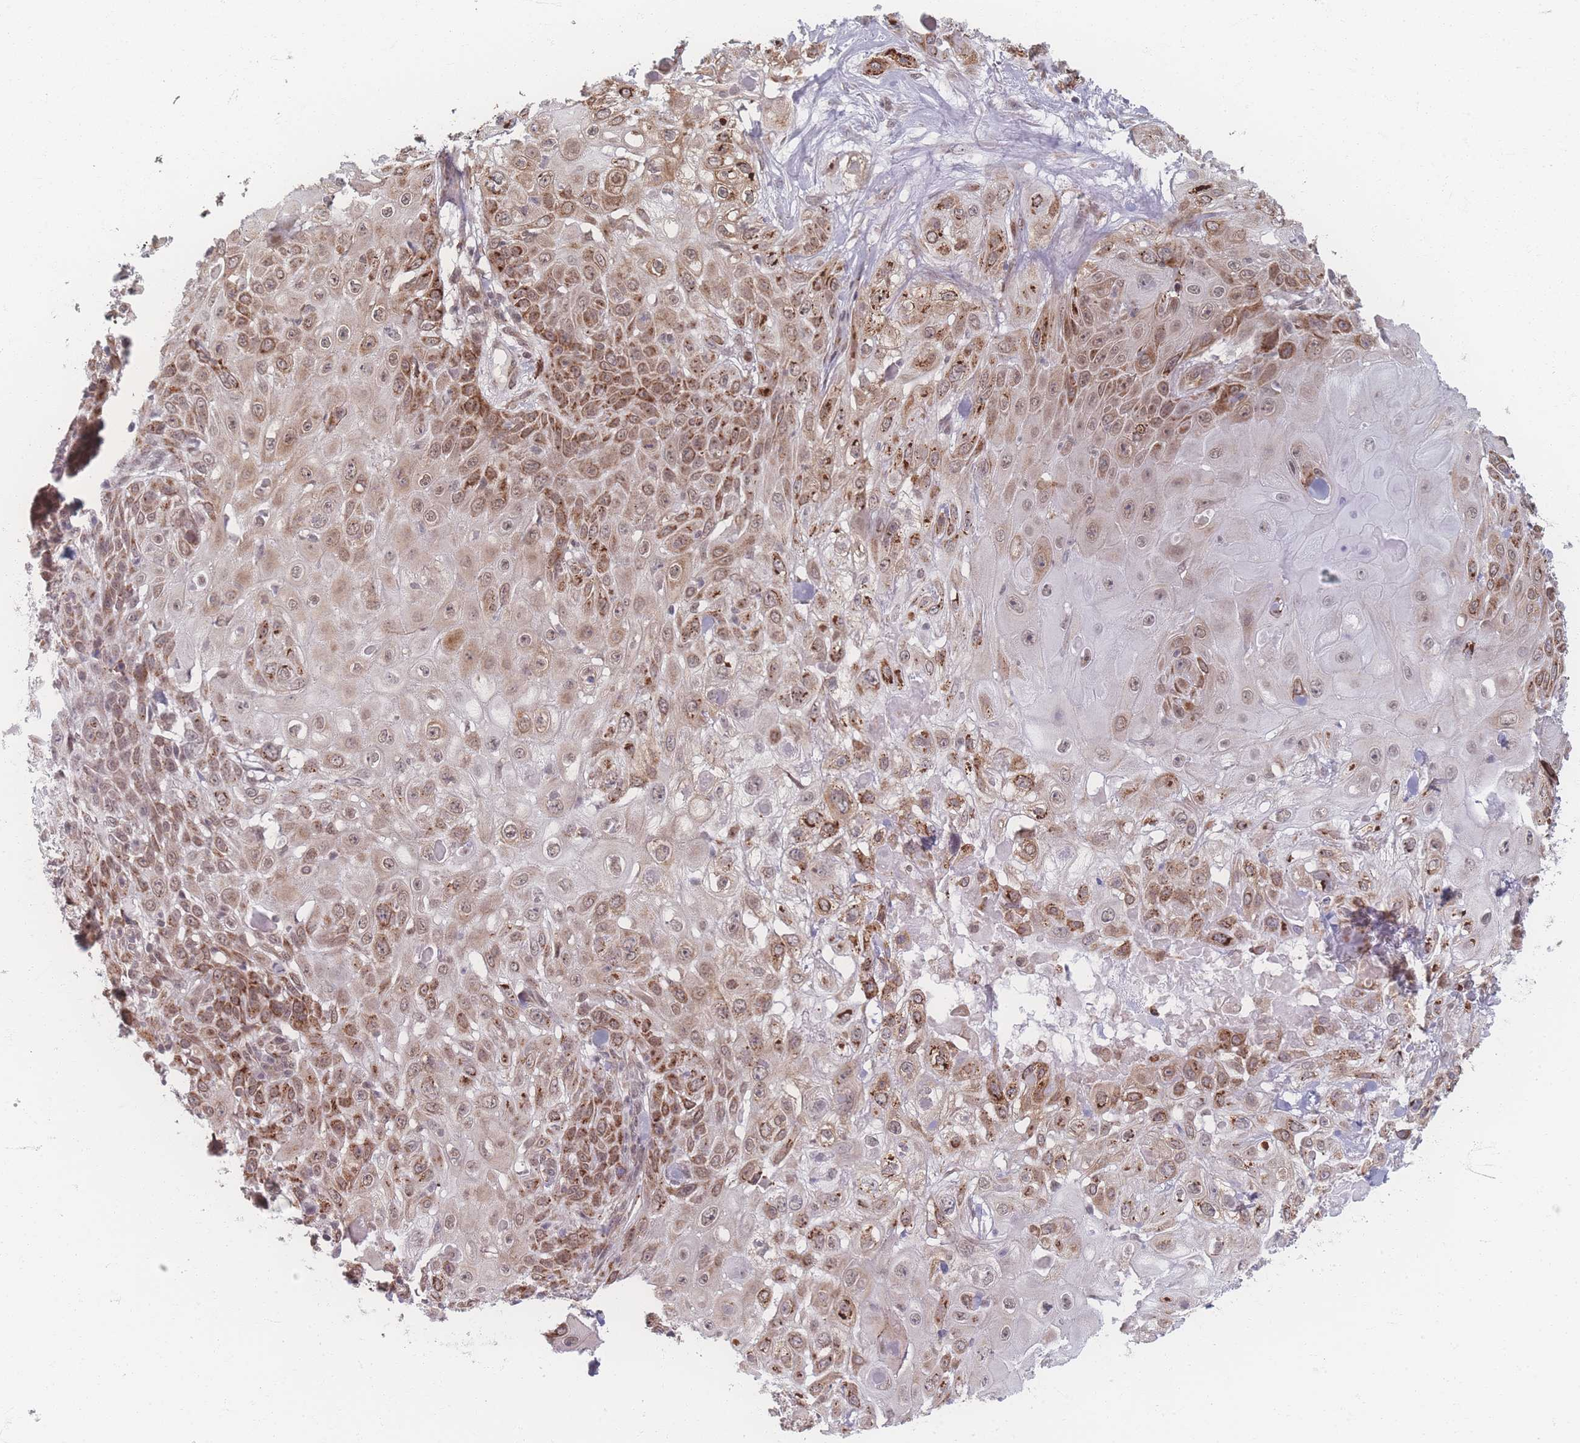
{"staining": {"intensity": "moderate", "quantity": "25%-75%", "location": "cytoplasmic/membranous,nuclear"}, "tissue": "skin cancer", "cell_type": "Tumor cells", "image_type": "cancer", "snomed": [{"axis": "morphology", "description": "Normal tissue, NOS"}, {"axis": "morphology", "description": "Squamous cell carcinoma, NOS"}, {"axis": "topography", "description": "Skin"}, {"axis": "topography", "description": "Cartilage tissue"}], "caption": "Squamous cell carcinoma (skin) stained for a protein (brown) demonstrates moderate cytoplasmic/membranous and nuclear positive staining in about 25%-75% of tumor cells.", "gene": "ZC3H13", "patient": {"sex": "female", "age": 79}}